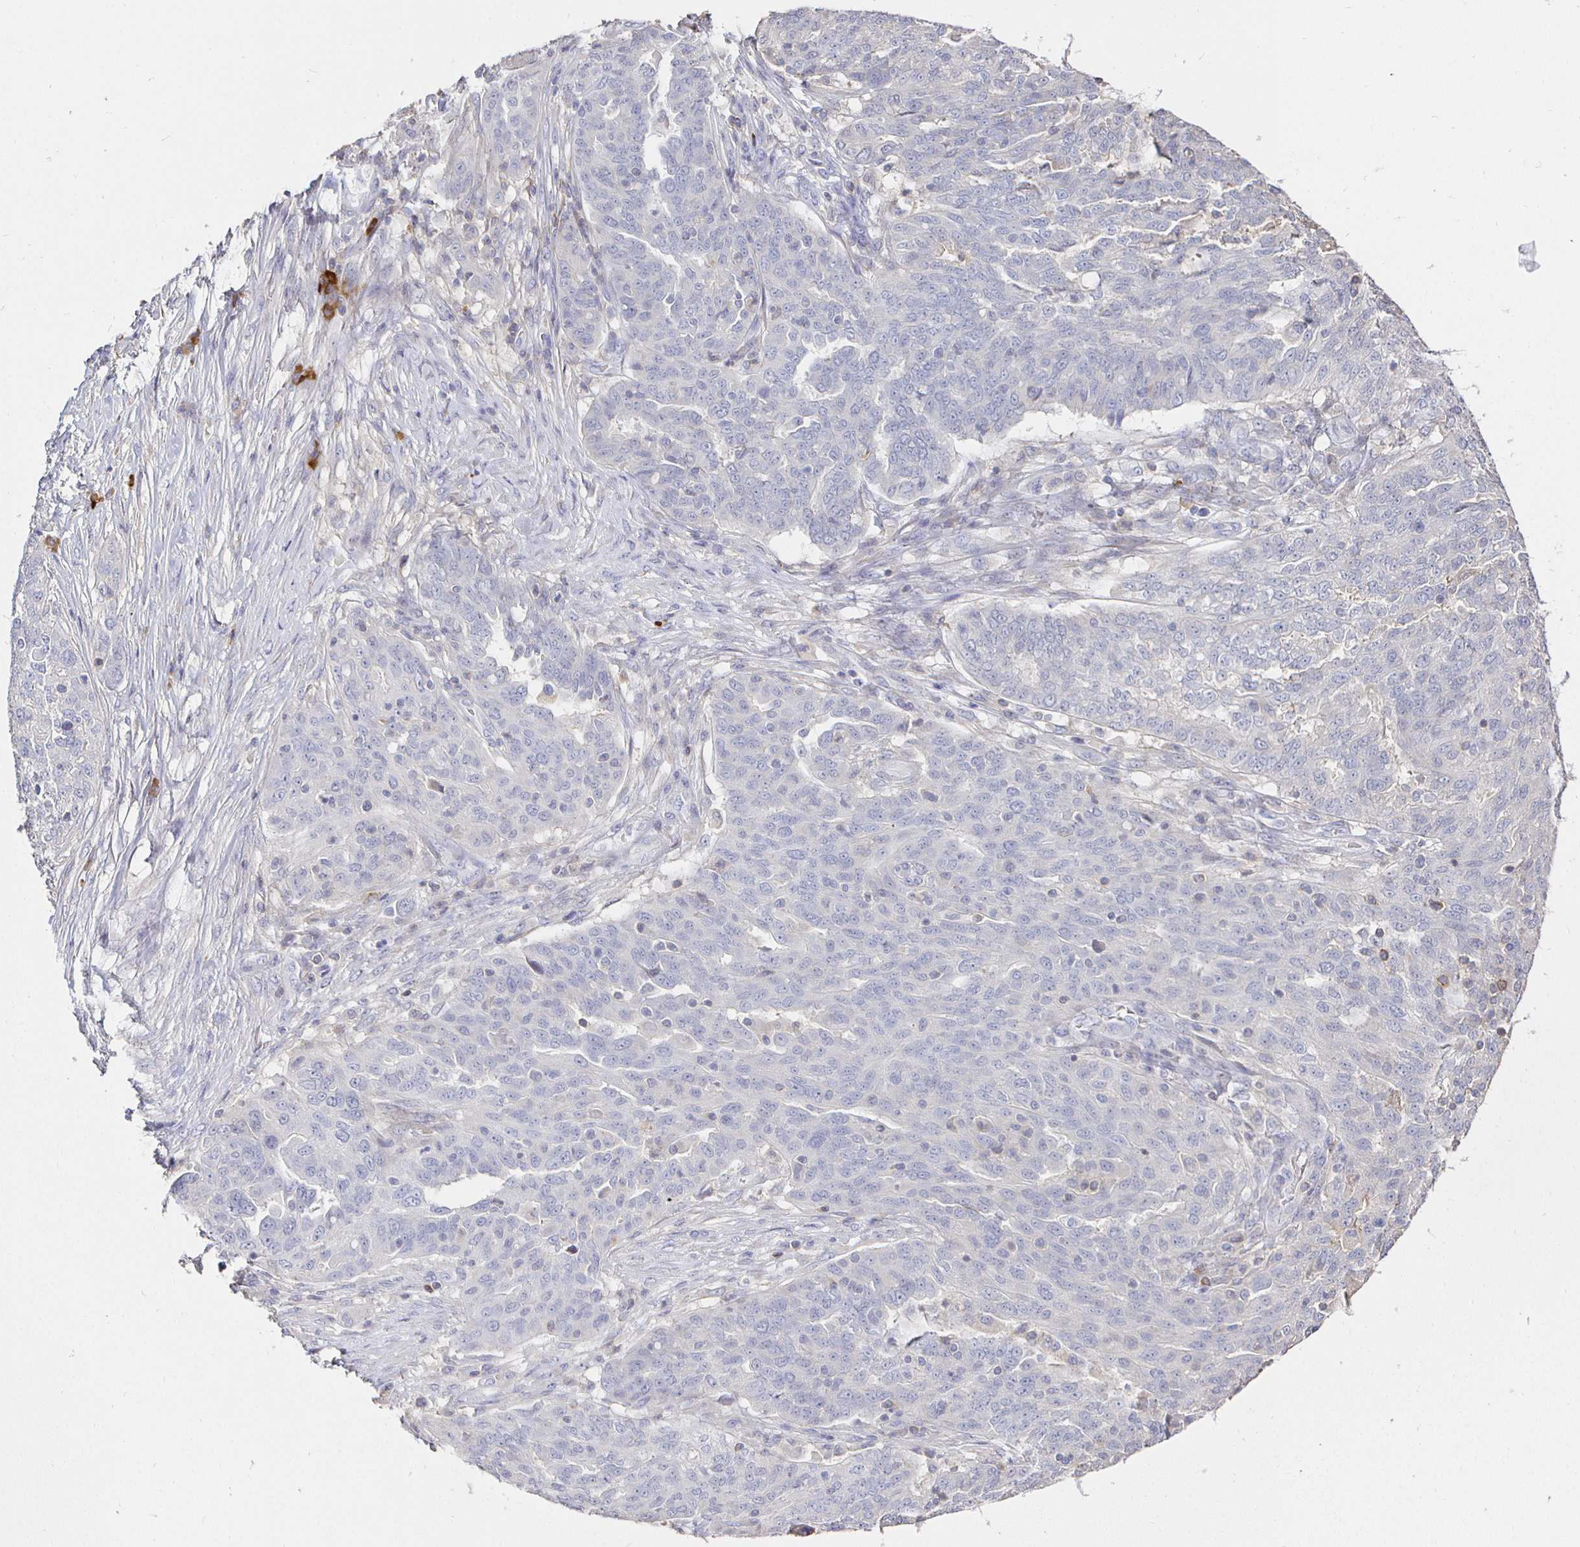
{"staining": {"intensity": "negative", "quantity": "none", "location": "none"}, "tissue": "ovarian cancer", "cell_type": "Tumor cells", "image_type": "cancer", "snomed": [{"axis": "morphology", "description": "Cystadenocarcinoma, serous, NOS"}, {"axis": "topography", "description": "Ovary"}], "caption": "Serous cystadenocarcinoma (ovarian) stained for a protein using immunohistochemistry (IHC) reveals no staining tumor cells.", "gene": "CXCR3", "patient": {"sex": "female", "age": 67}}